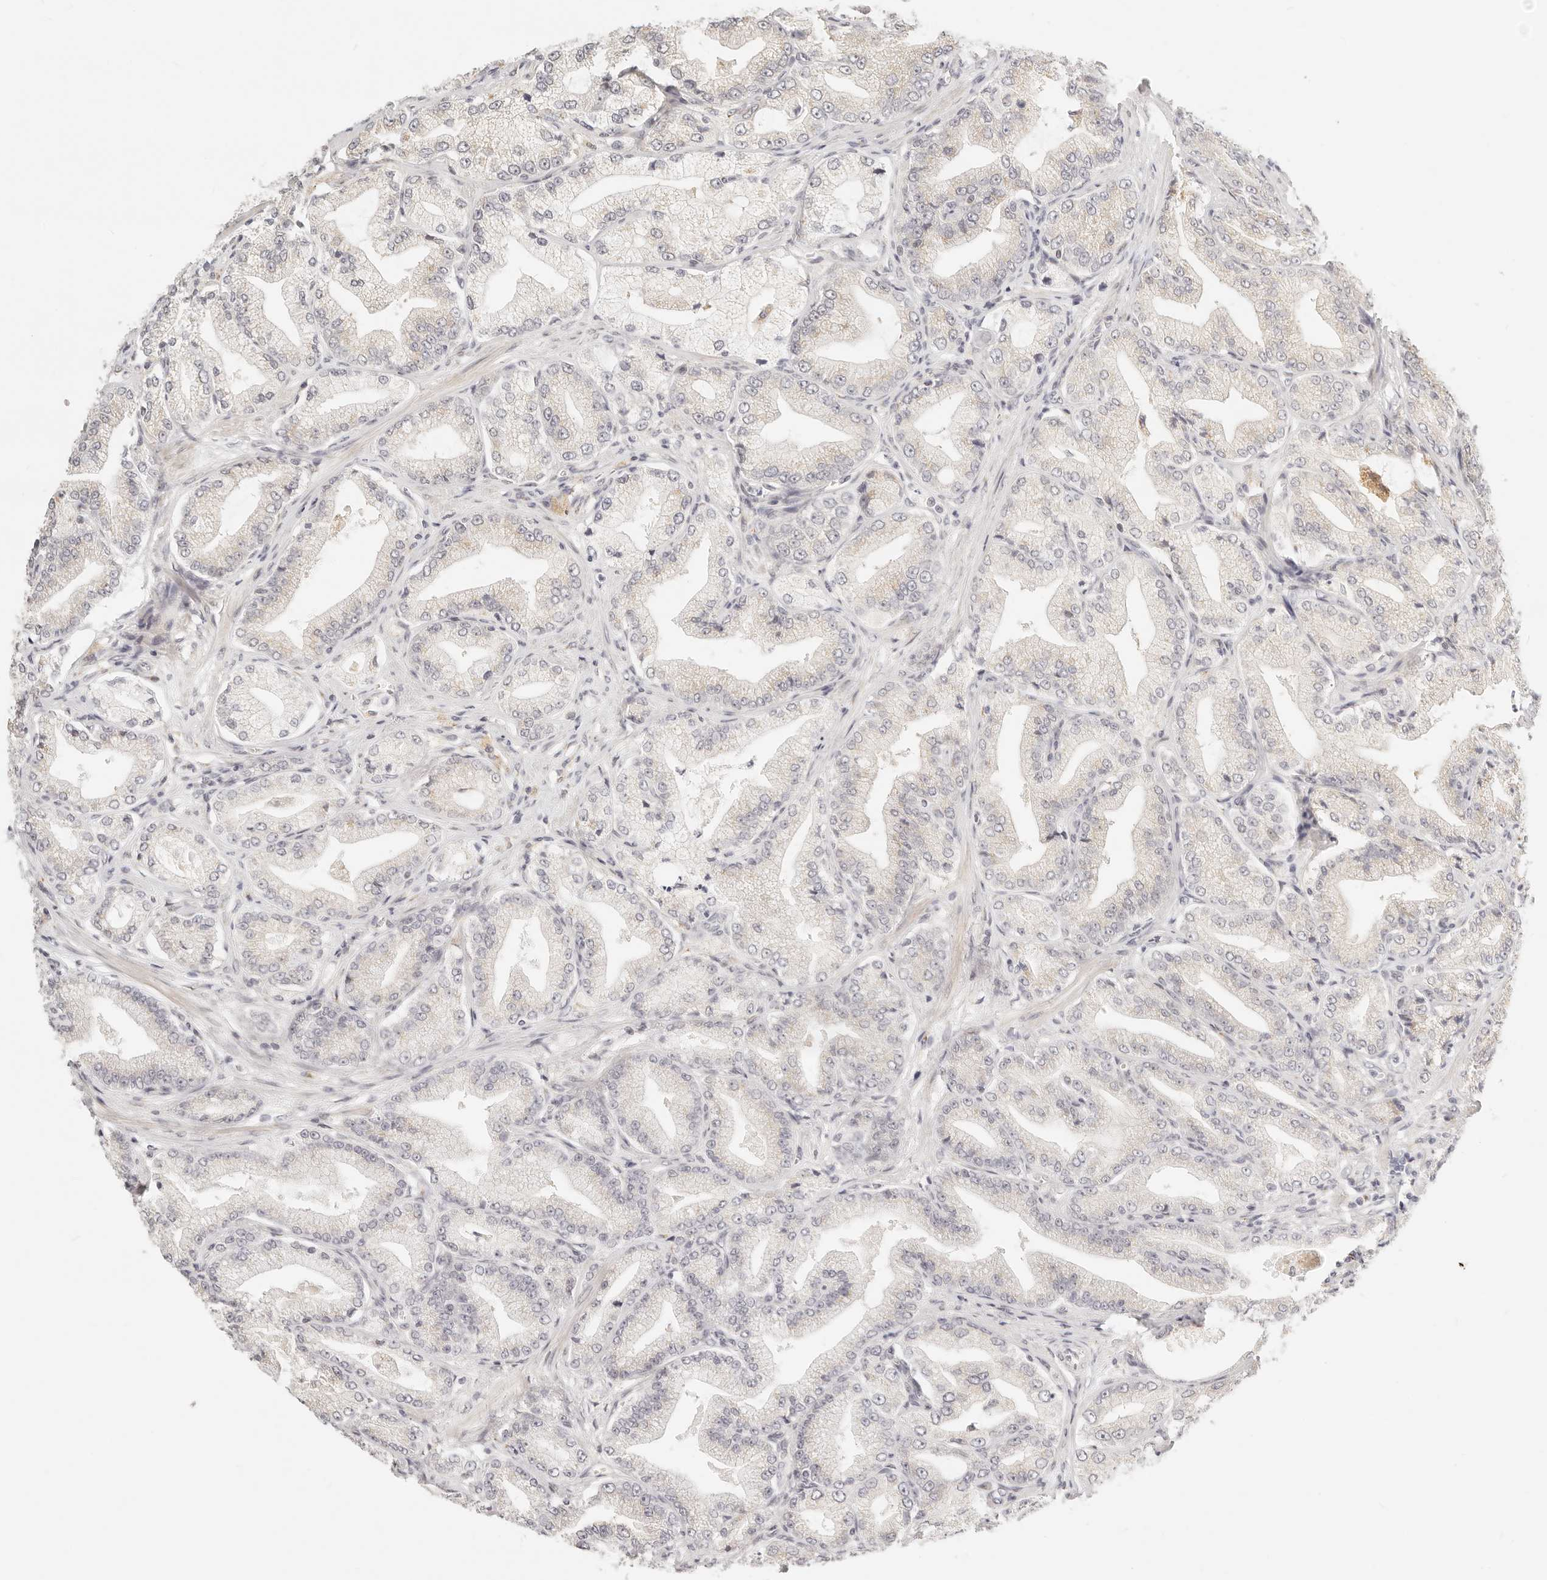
{"staining": {"intensity": "negative", "quantity": "none", "location": "none"}, "tissue": "prostate cancer", "cell_type": "Tumor cells", "image_type": "cancer", "snomed": [{"axis": "morphology", "description": "Adenocarcinoma, Low grade"}, {"axis": "topography", "description": "Prostate"}], "caption": "Tumor cells show no significant positivity in prostate cancer.", "gene": "FAM20B", "patient": {"sex": "male", "age": 63}}